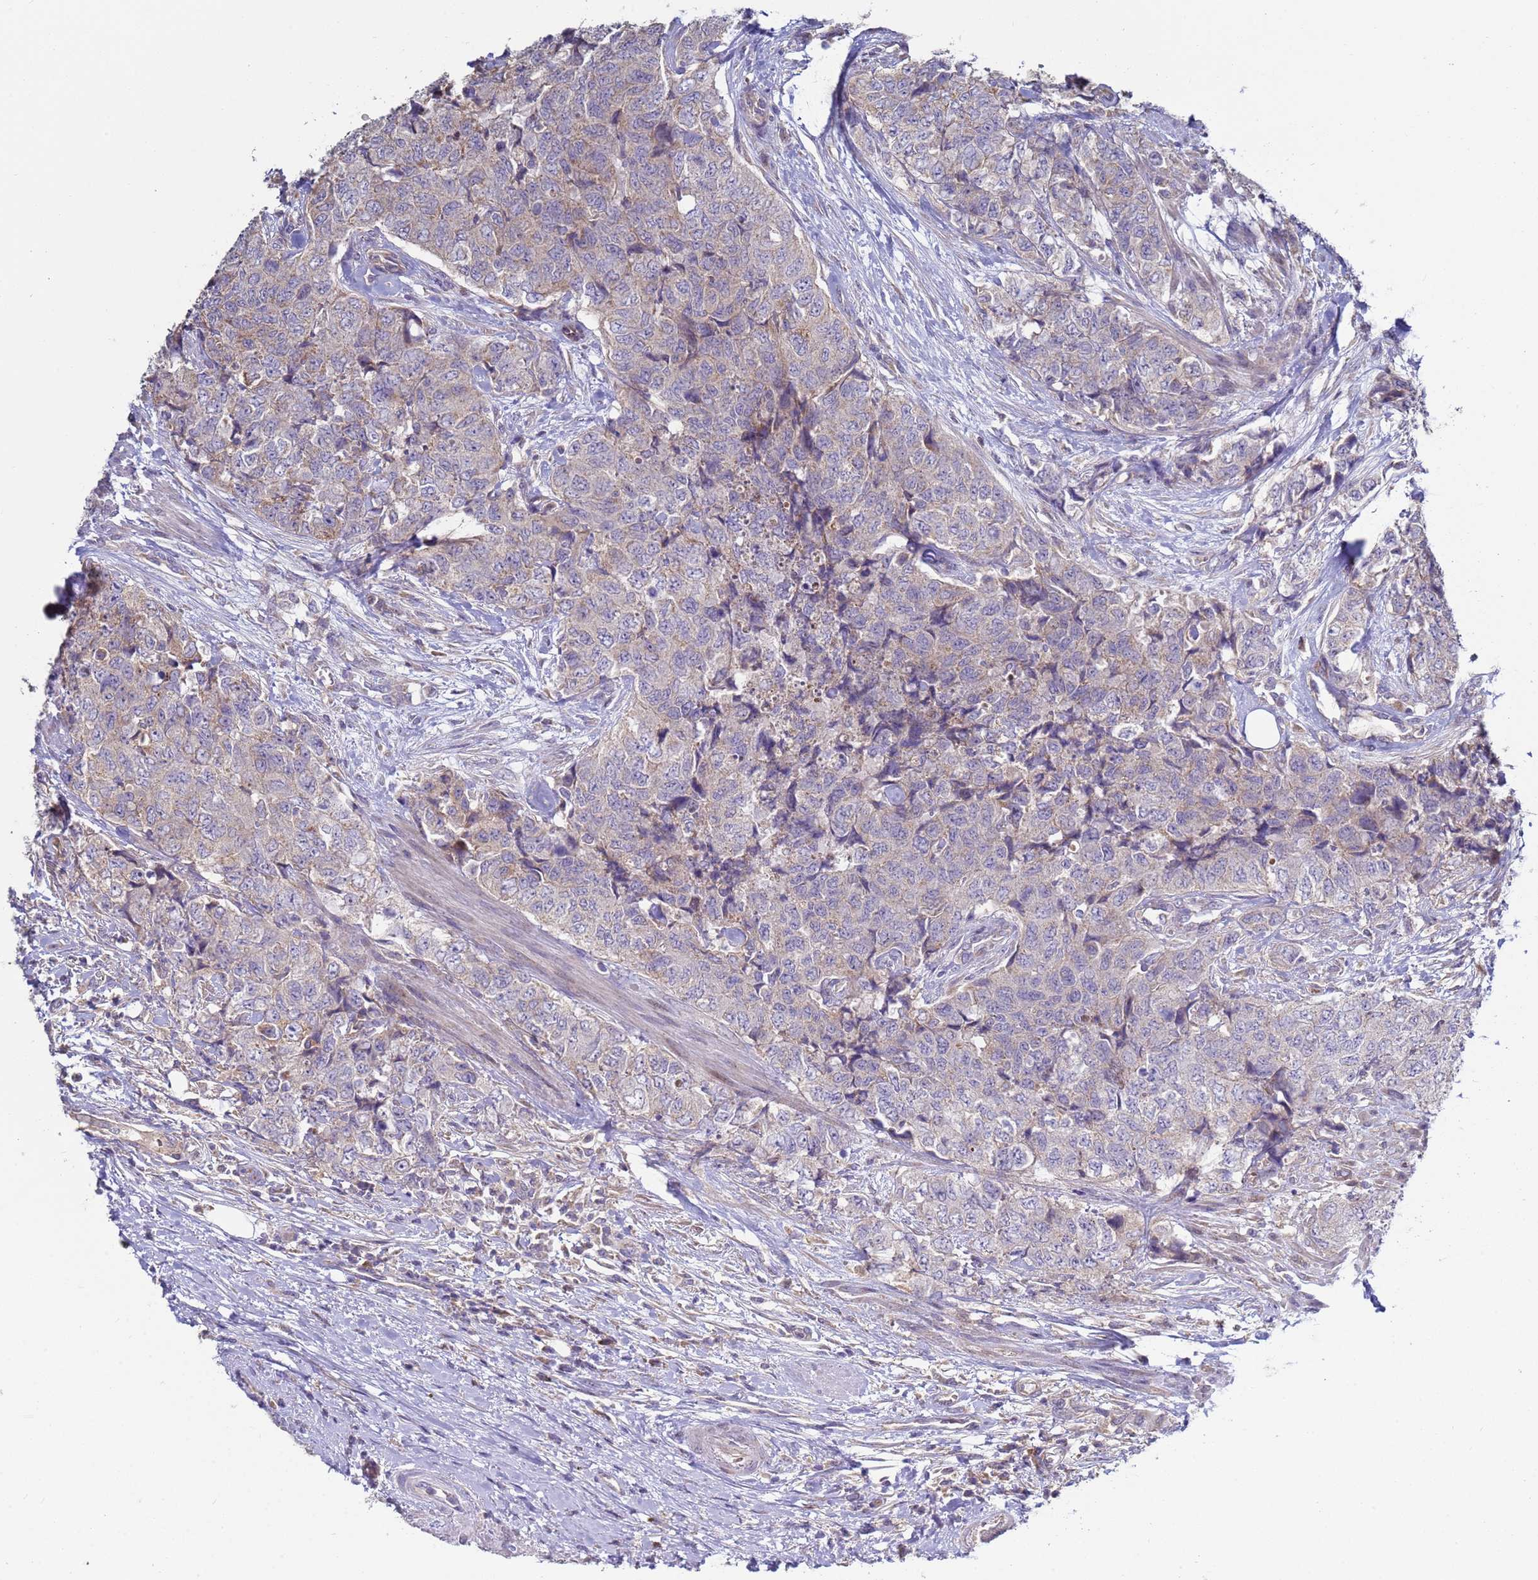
{"staining": {"intensity": "weak", "quantity": "<25%", "location": "cytoplasmic/membranous"}, "tissue": "urothelial cancer", "cell_type": "Tumor cells", "image_type": "cancer", "snomed": [{"axis": "morphology", "description": "Urothelial carcinoma, High grade"}, {"axis": "topography", "description": "Urinary bladder"}], "caption": "This image is of urothelial cancer stained with immunohistochemistry to label a protein in brown with the nuclei are counter-stained blue. There is no positivity in tumor cells.", "gene": "DIP2B", "patient": {"sex": "female", "age": 78}}